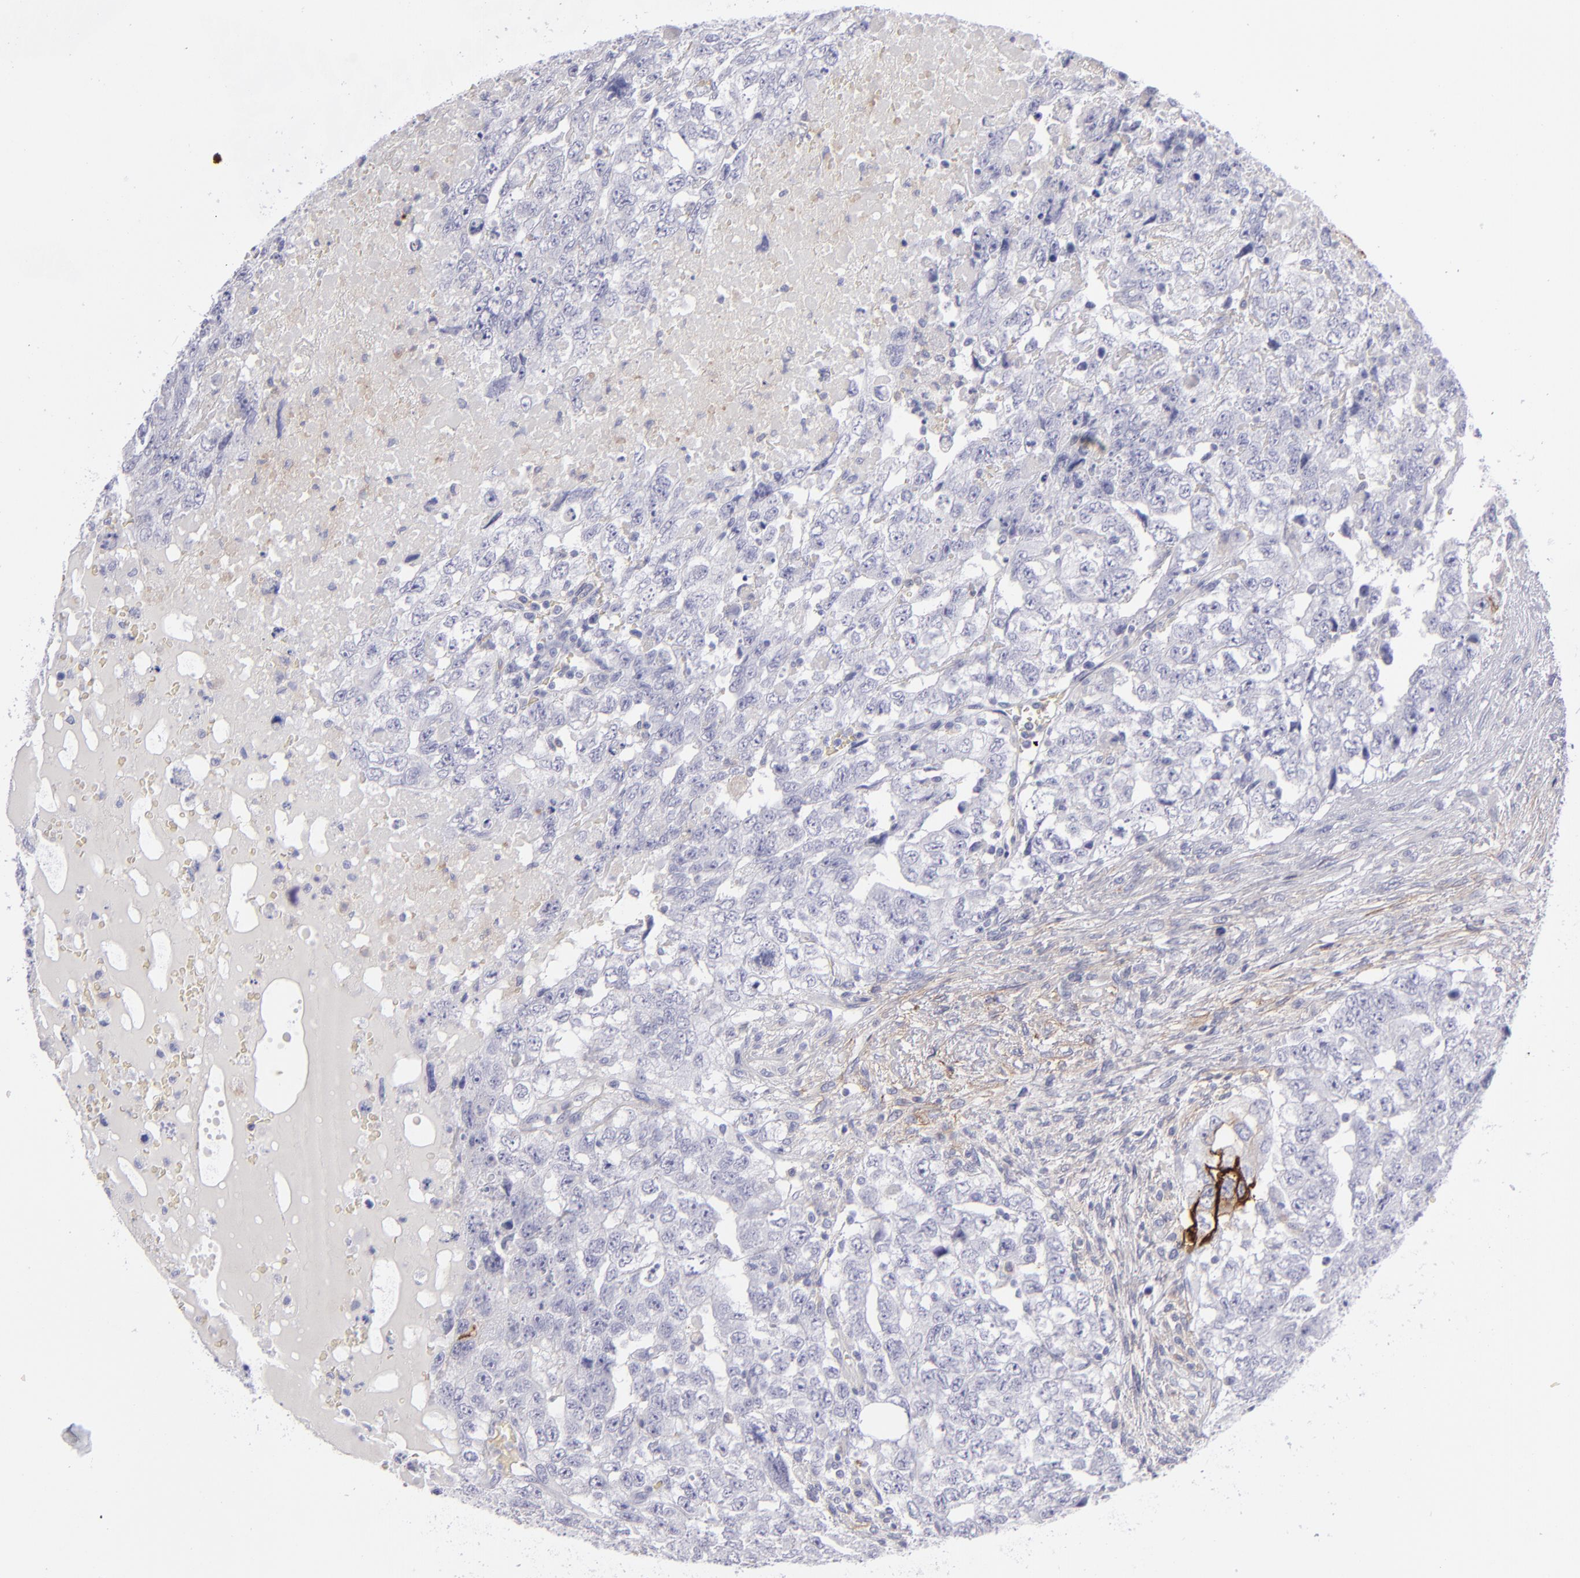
{"staining": {"intensity": "negative", "quantity": "none", "location": "none"}, "tissue": "testis cancer", "cell_type": "Tumor cells", "image_type": "cancer", "snomed": [{"axis": "morphology", "description": "Carcinoma, Embryonal, NOS"}, {"axis": "topography", "description": "Testis"}], "caption": "Human testis cancer stained for a protein using immunohistochemistry (IHC) shows no expression in tumor cells.", "gene": "ANPEP", "patient": {"sex": "male", "age": 36}}